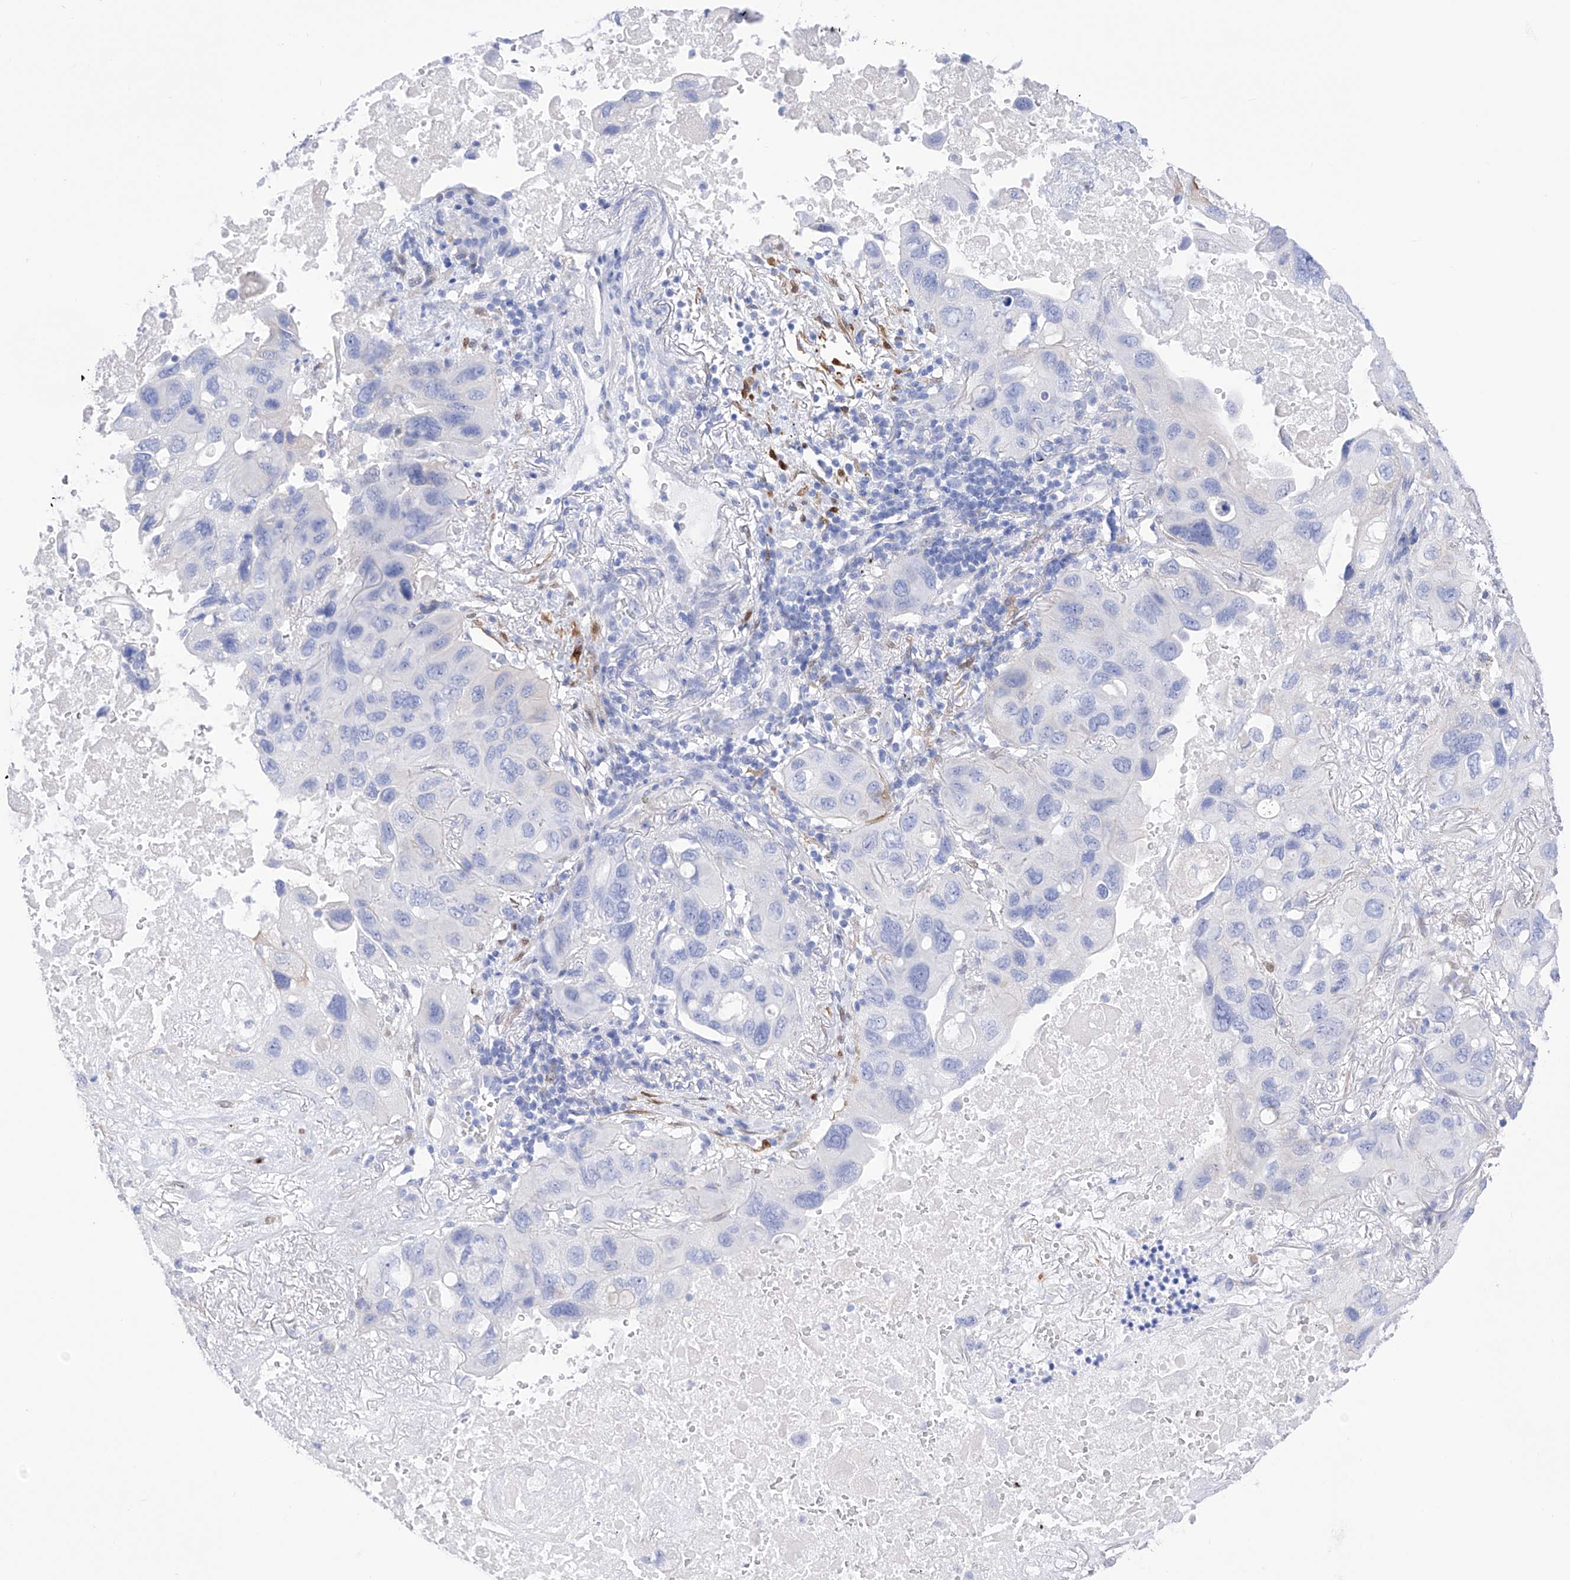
{"staining": {"intensity": "negative", "quantity": "none", "location": "none"}, "tissue": "lung cancer", "cell_type": "Tumor cells", "image_type": "cancer", "snomed": [{"axis": "morphology", "description": "Squamous cell carcinoma, NOS"}, {"axis": "topography", "description": "Lung"}], "caption": "A photomicrograph of lung cancer (squamous cell carcinoma) stained for a protein demonstrates no brown staining in tumor cells.", "gene": "TRPC7", "patient": {"sex": "female", "age": 73}}